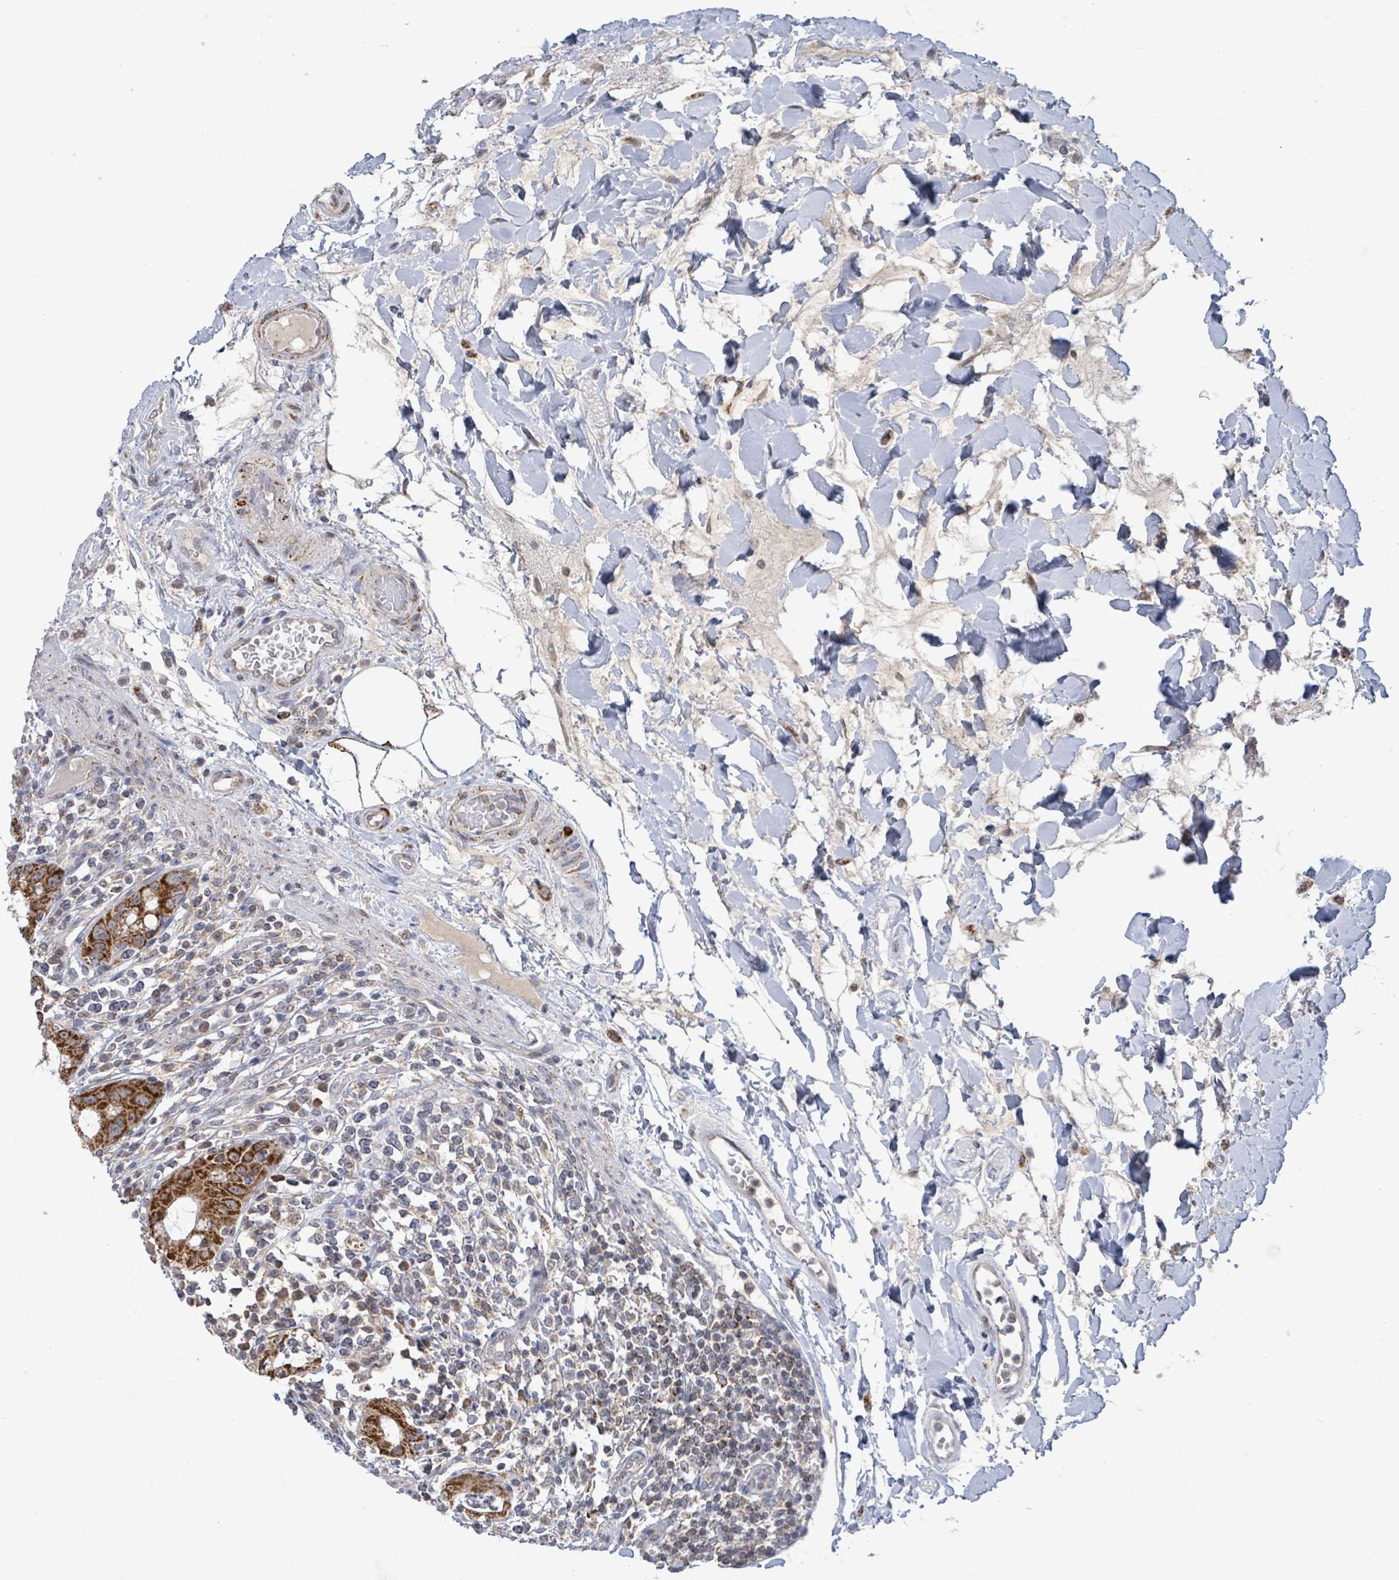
{"staining": {"intensity": "strong", "quantity": ">75%", "location": "cytoplasmic/membranous"}, "tissue": "rectum", "cell_type": "Glandular cells", "image_type": "normal", "snomed": [{"axis": "morphology", "description": "Normal tissue, NOS"}, {"axis": "topography", "description": "Rectum"}], "caption": "Human rectum stained with a brown dye demonstrates strong cytoplasmic/membranous positive positivity in approximately >75% of glandular cells.", "gene": "COQ10B", "patient": {"sex": "female", "age": 57}}